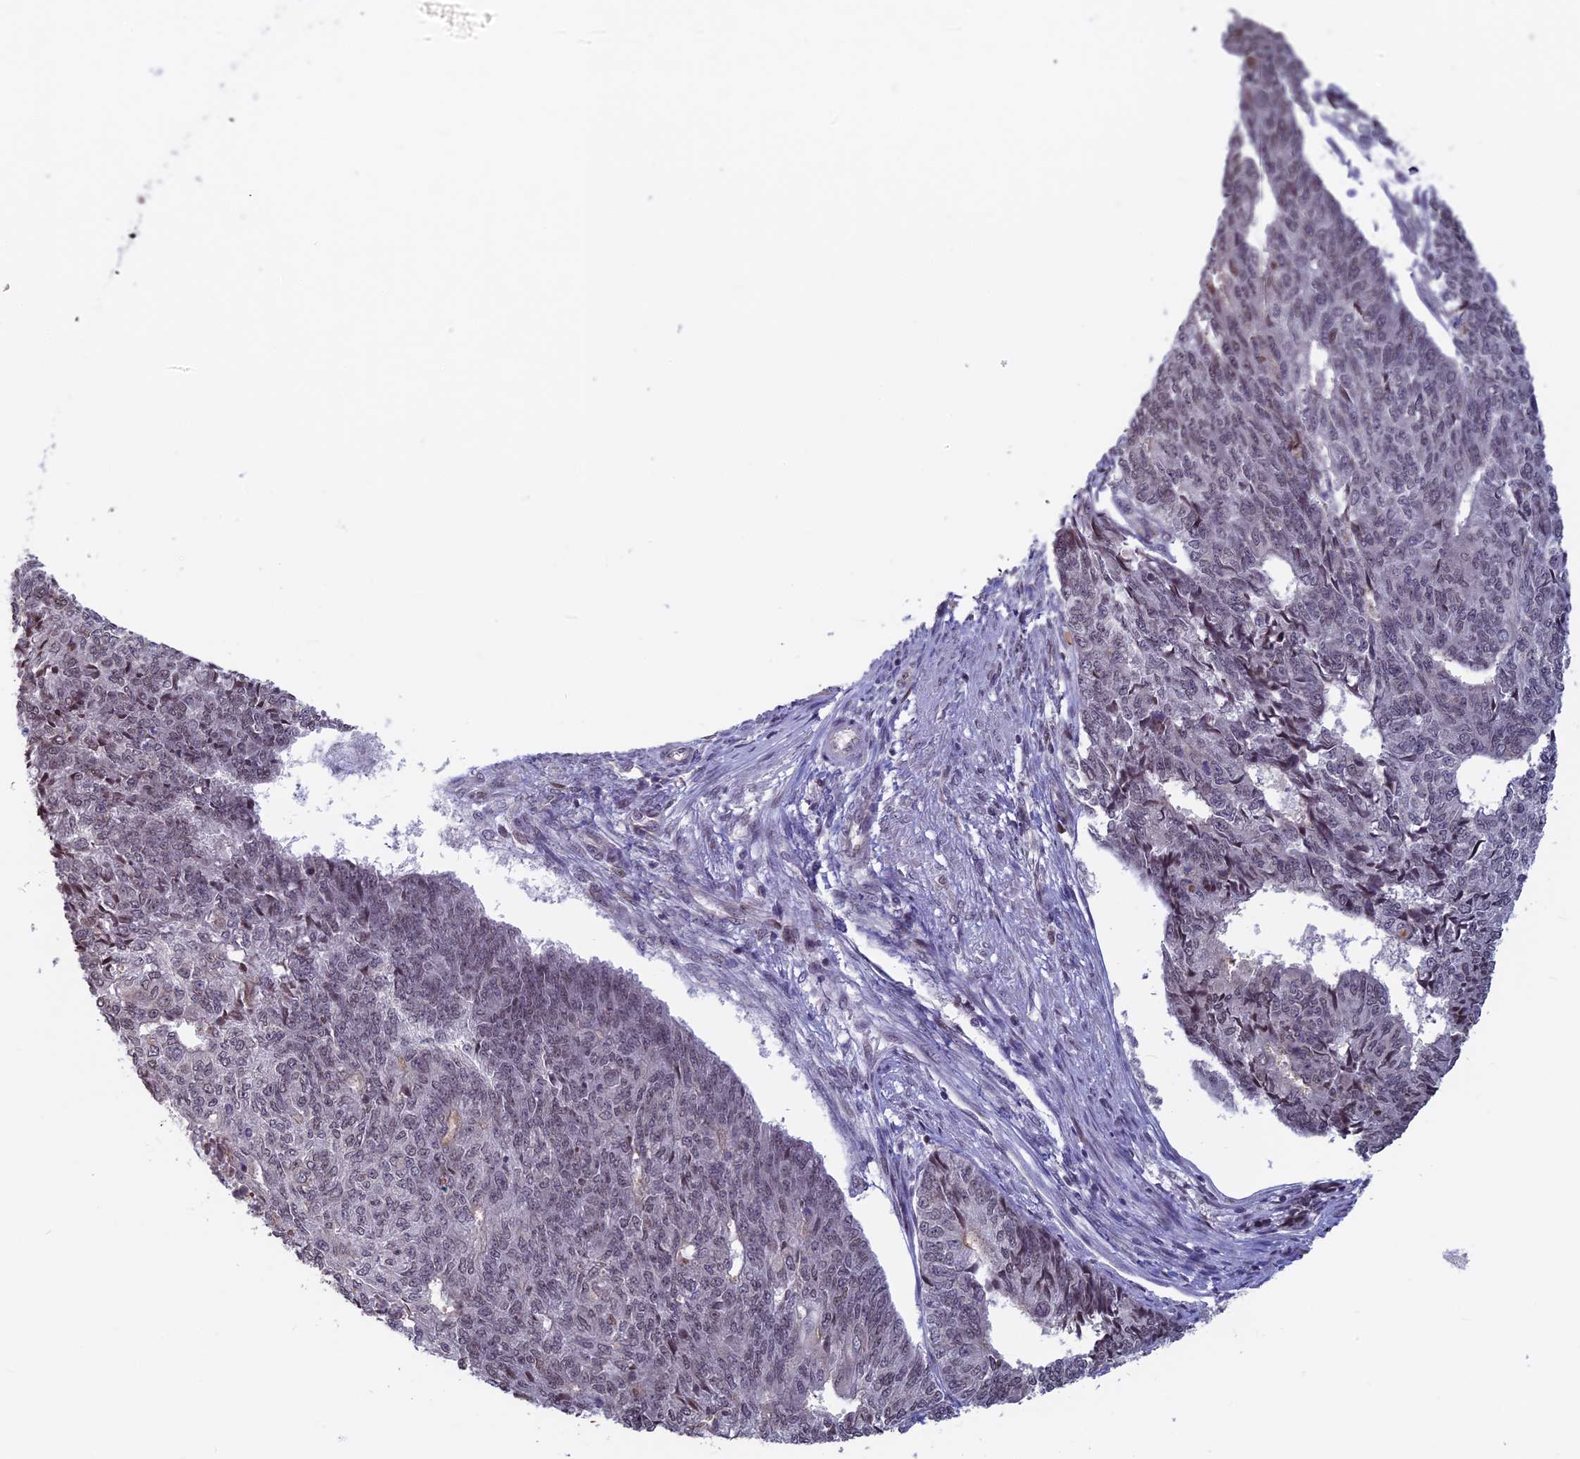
{"staining": {"intensity": "weak", "quantity": "<25%", "location": "nuclear"}, "tissue": "endometrial cancer", "cell_type": "Tumor cells", "image_type": "cancer", "snomed": [{"axis": "morphology", "description": "Adenocarcinoma, NOS"}, {"axis": "topography", "description": "Endometrium"}], "caption": "Tumor cells show no significant staining in adenocarcinoma (endometrial).", "gene": "SPIRE1", "patient": {"sex": "female", "age": 32}}